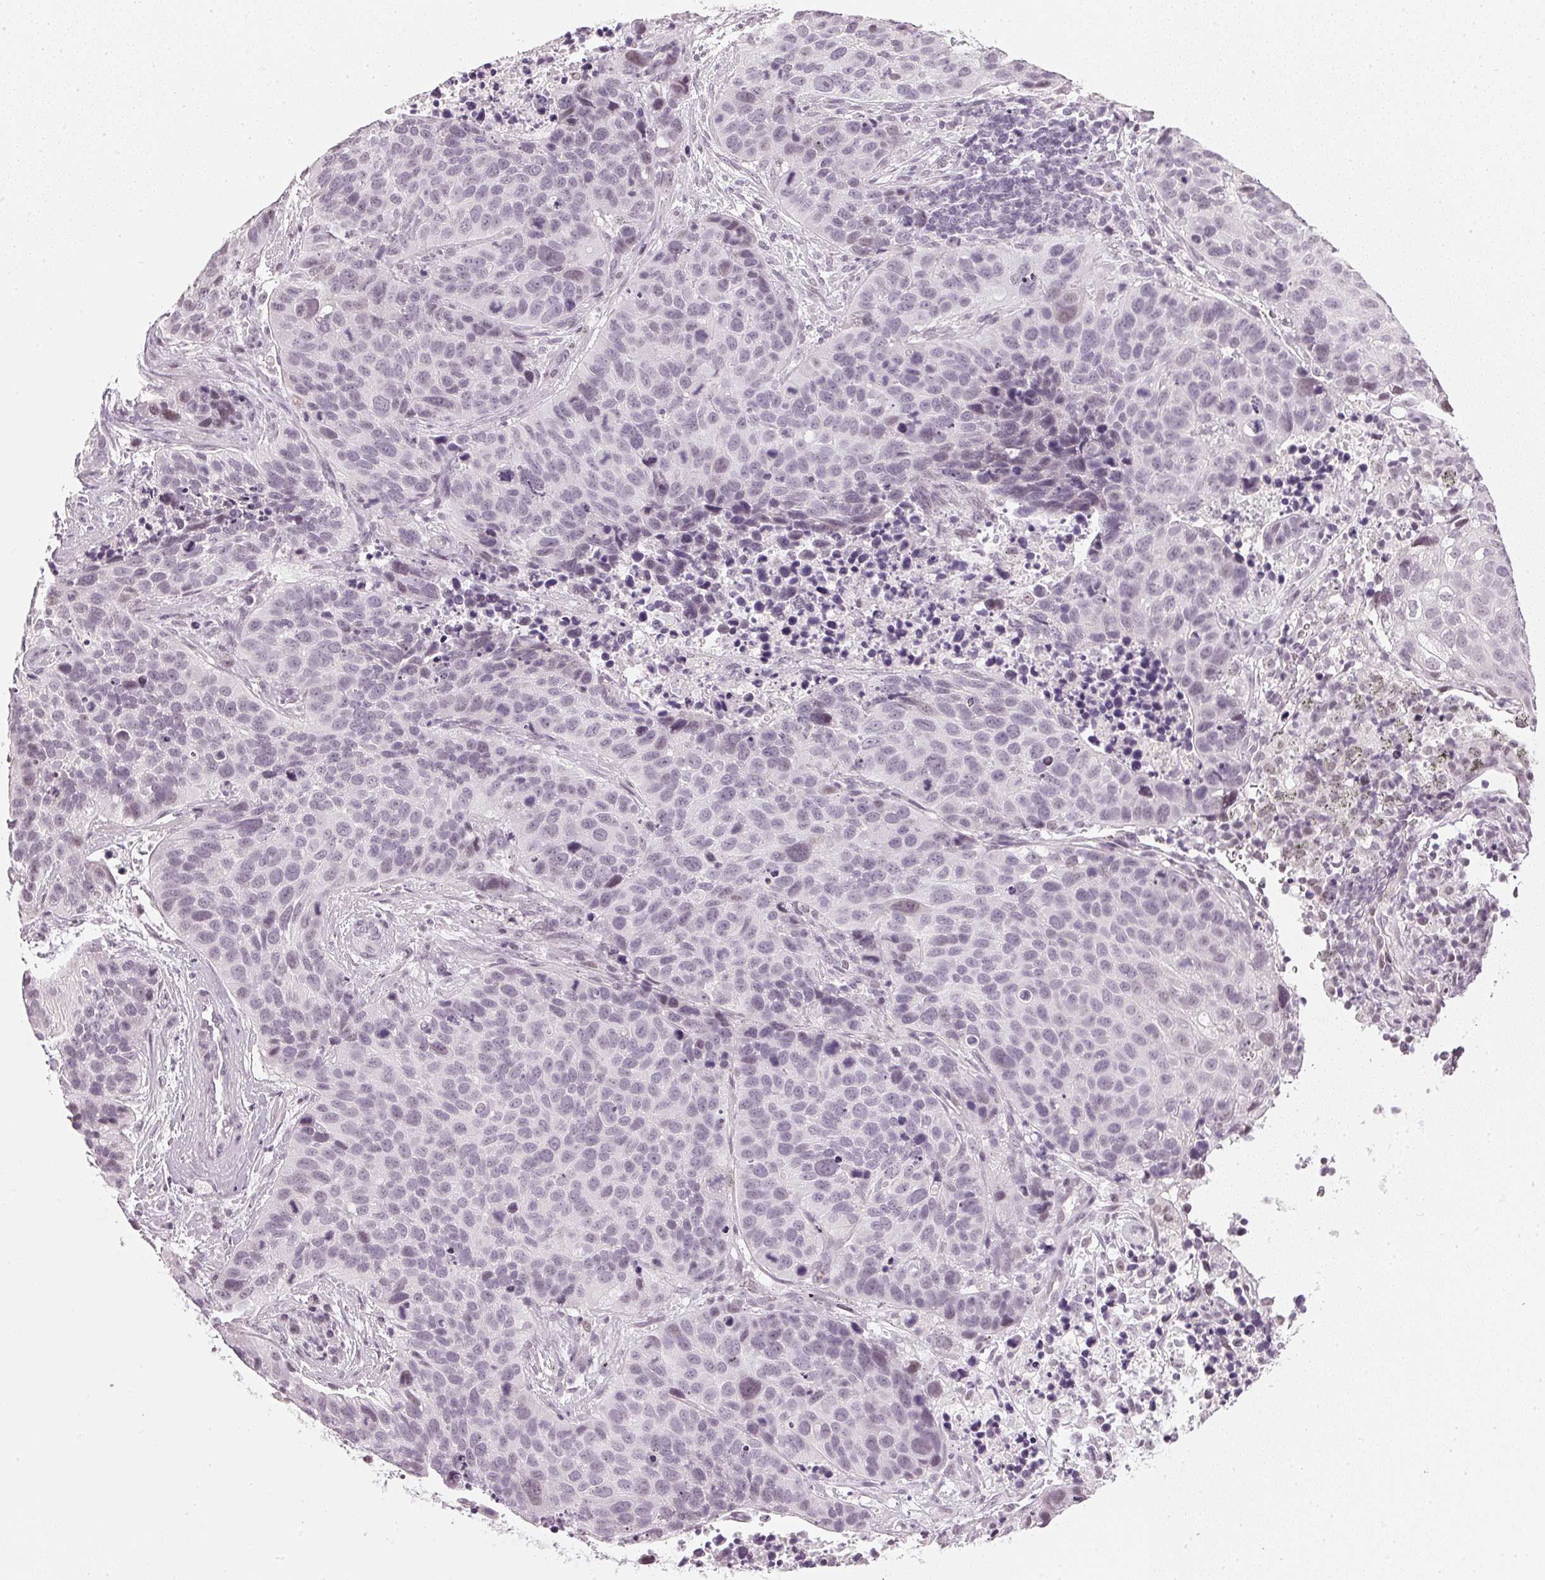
{"staining": {"intensity": "negative", "quantity": "none", "location": "none"}, "tissue": "lung cancer", "cell_type": "Tumor cells", "image_type": "cancer", "snomed": [{"axis": "morphology", "description": "Squamous cell carcinoma, NOS"}, {"axis": "topography", "description": "Lung"}], "caption": "DAB (3,3'-diaminobenzidine) immunohistochemical staining of lung squamous cell carcinoma displays no significant staining in tumor cells. Nuclei are stained in blue.", "gene": "DNAJC6", "patient": {"sex": "male", "age": 62}}